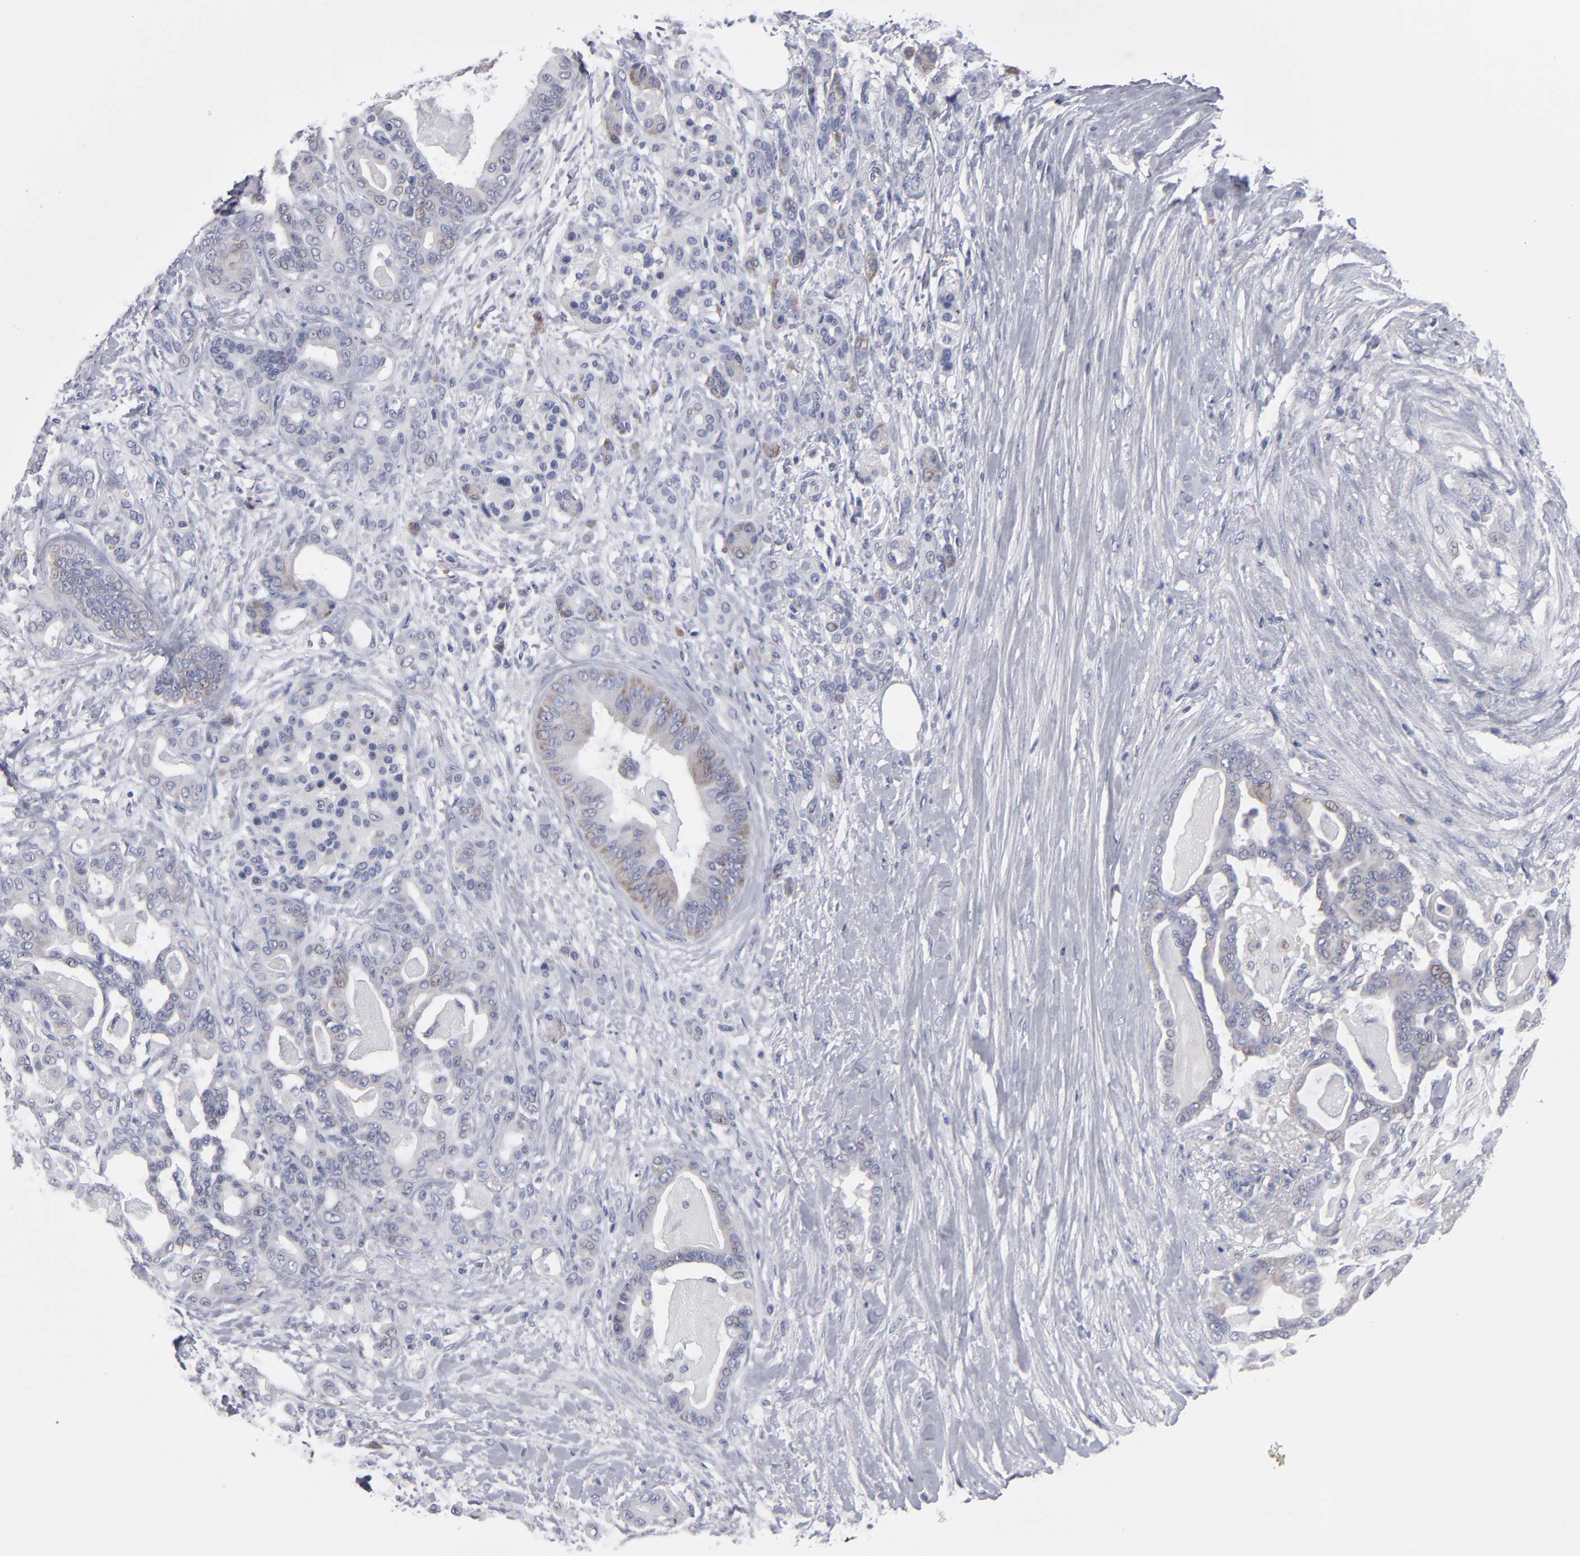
{"staining": {"intensity": "weak", "quantity": "<25%", "location": "cytoplasmic/membranous,nuclear"}, "tissue": "pancreatic cancer", "cell_type": "Tumor cells", "image_type": "cancer", "snomed": [{"axis": "morphology", "description": "Adenocarcinoma, NOS"}, {"axis": "topography", "description": "Pancreas"}], "caption": "High power microscopy histopathology image of an IHC micrograph of pancreatic cancer, revealing no significant expression in tumor cells.", "gene": "CCDC80", "patient": {"sex": "male", "age": 63}}